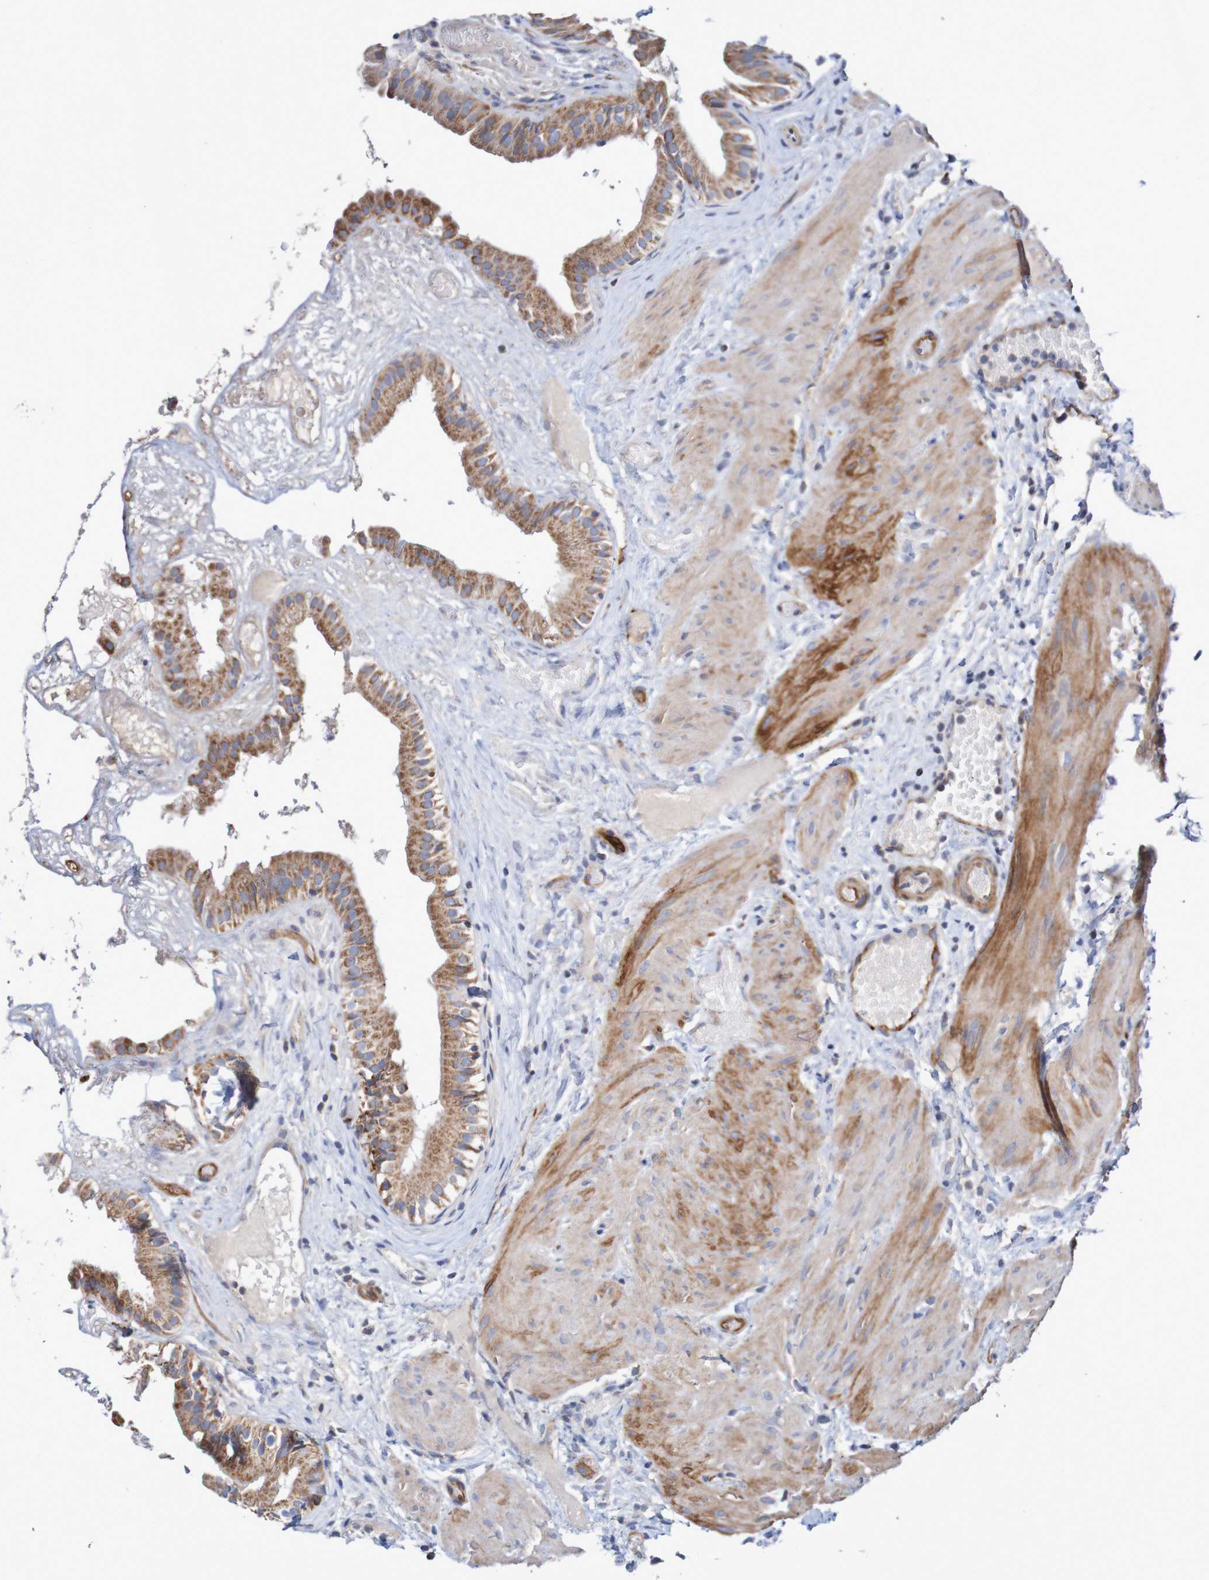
{"staining": {"intensity": "strong", "quantity": ">75%", "location": "cytoplasmic/membranous"}, "tissue": "gallbladder", "cell_type": "Glandular cells", "image_type": "normal", "snomed": [{"axis": "morphology", "description": "Normal tissue, NOS"}, {"axis": "topography", "description": "Gallbladder"}], "caption": "Strong cytoplasmic/membranous staining for a protein is present in approximately >75% of glandular cells of unremarkable gallbladder using immunohistochemistry (IHC).", "gene": "MMEL1", "patient": {"sex": "female", "age": 26}}